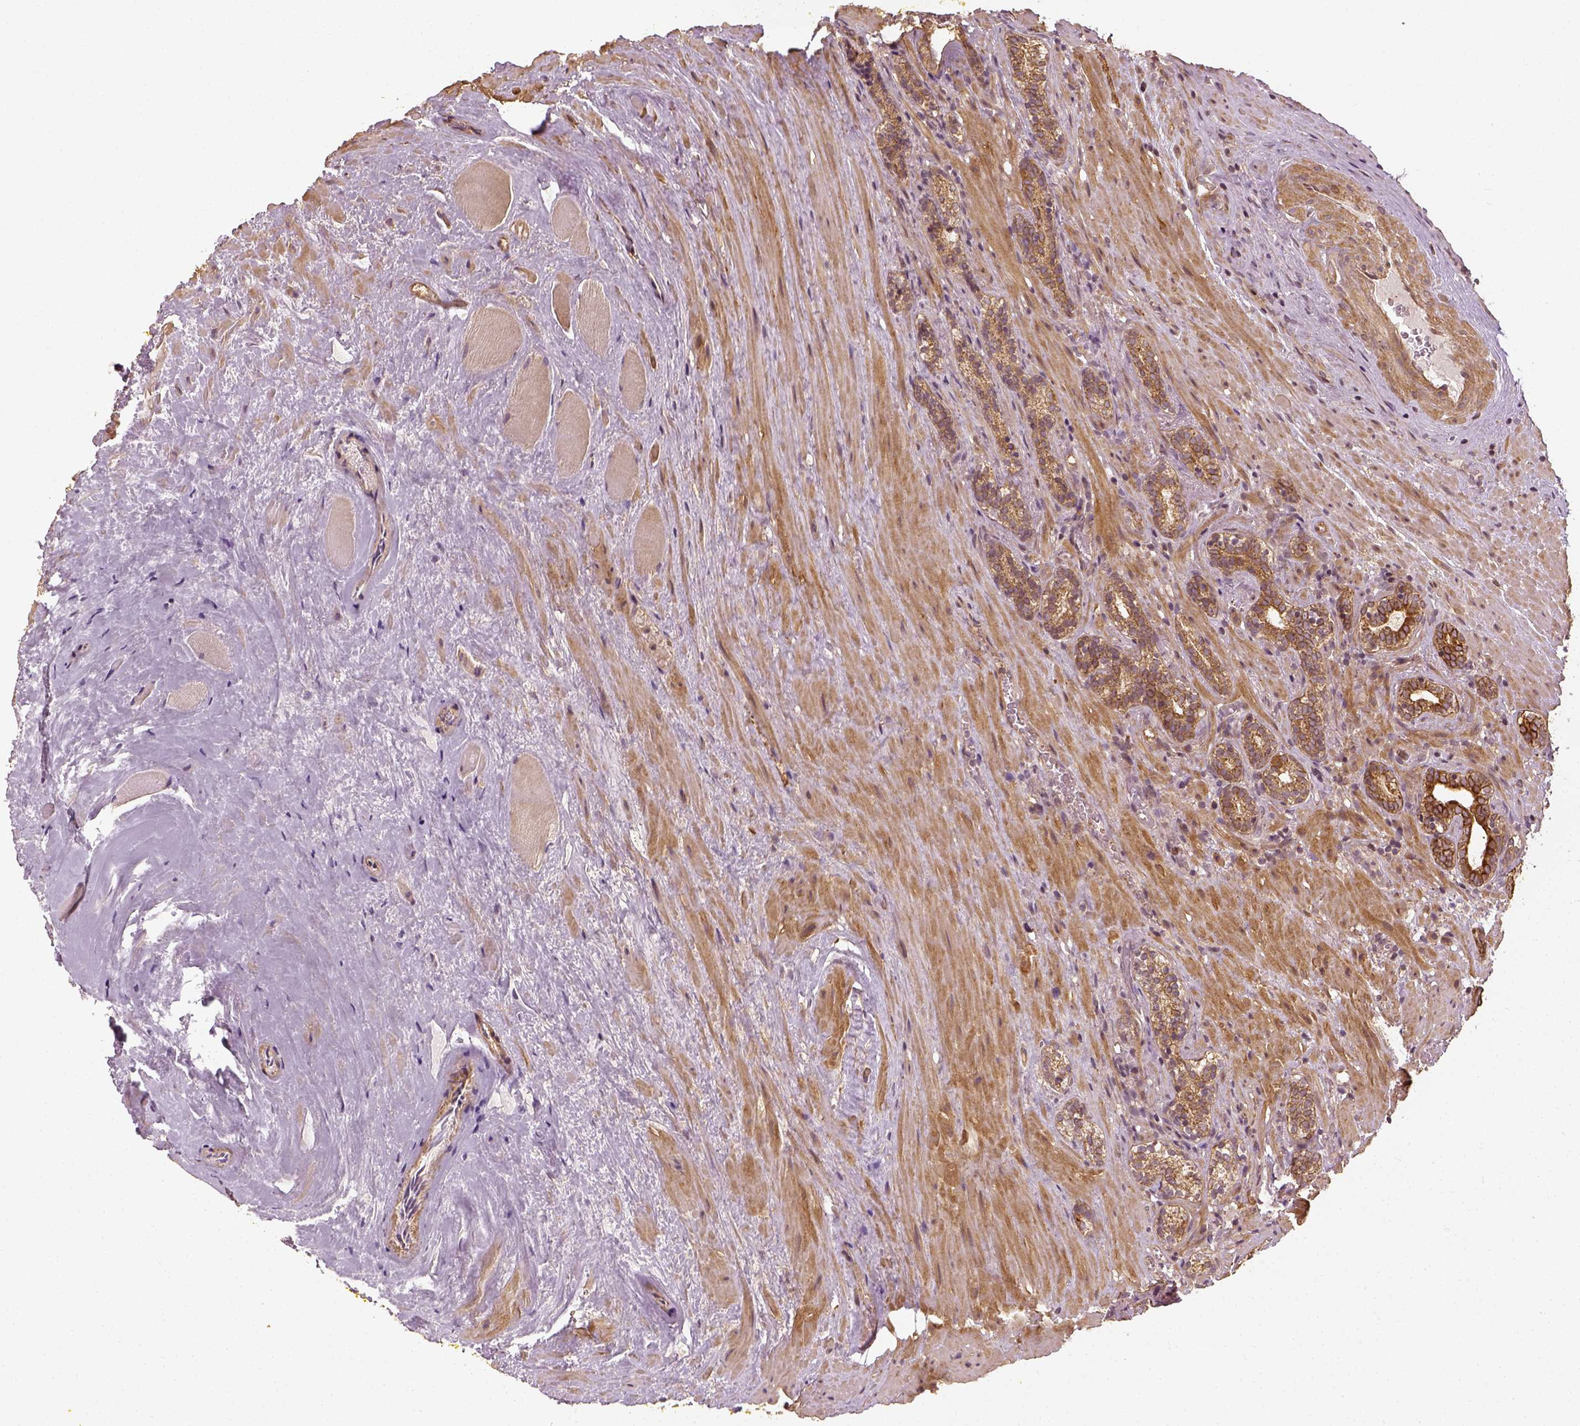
{"staining": {"intensity": "moderate", "quantity": ">75%", "location": "cytoplasmic/membranous"}, "tissue": "prostate cancer", "cell_type": "Tumor cells", "image_type": "cancer", "snomed": [{"axis": "morphology", "description": "Adenocarcinoma, NOS"}, {"axis": "topography", "description": "Prostate"}], "caption": "A brown stain highlights moderate cytoplasmic/membranous expression of a protein in human prostate cancer (adenocarcinoma) tumor cells. The staining was performed using DAB (3,3'-diaminobenzidine), with brown indicating positive protein expression. Nuclei are stained blue with hematoxylin.", "gene": "VEGFA", "patient": {"sex": "male", "age": 66}}